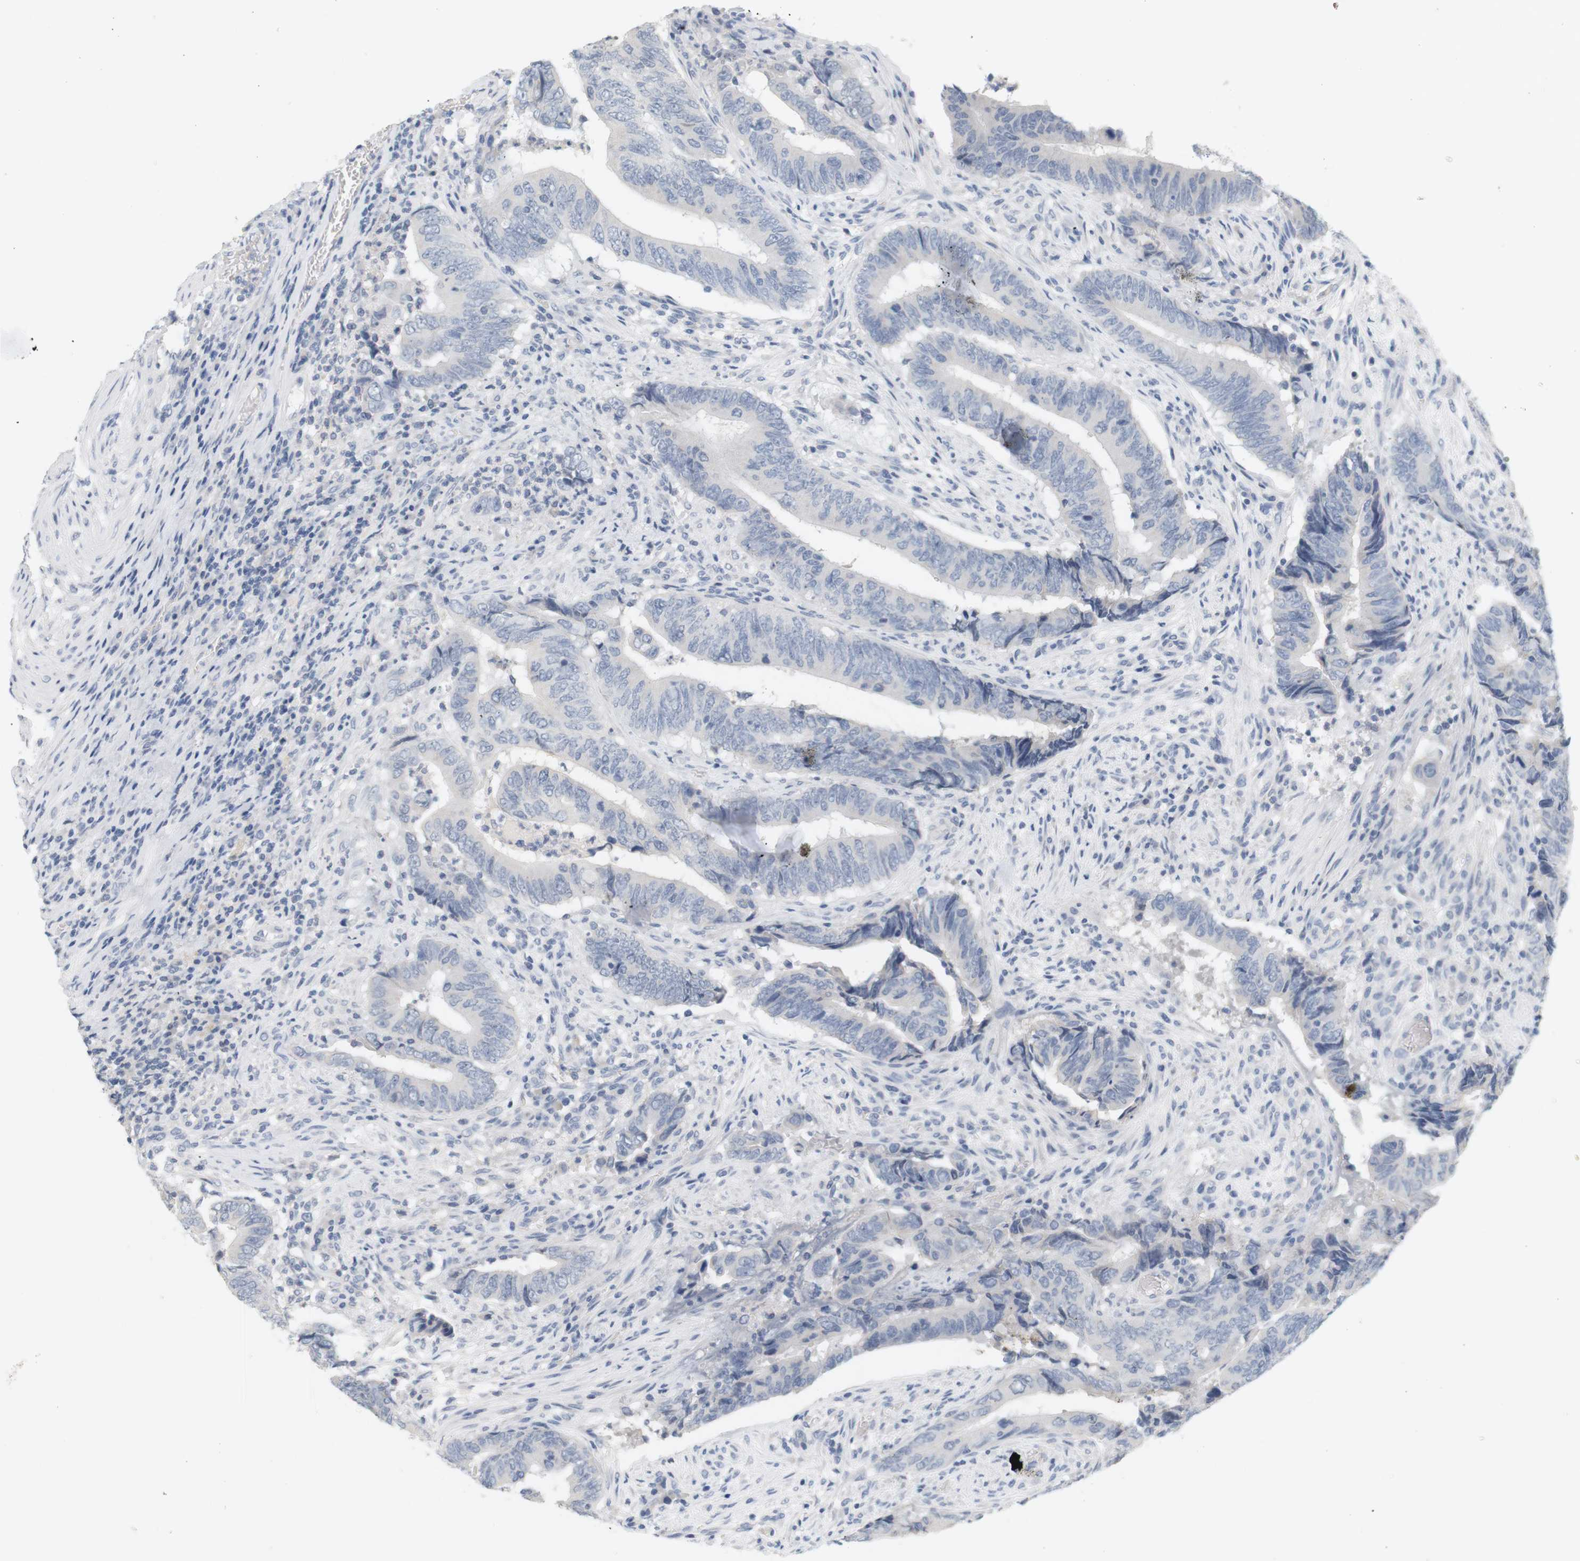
{"staining": {"intensity": "negative", "quantity": "none", "location": "none"}, "tissue": "colorectal cancer", "cell_type": "Tumor cells", "image_type": "cancer", "snomed": [{"axis": "morphology", "description": "Normal tissue, NOS"}, {"axis": "morphology", "description": "Adenocarcinoma, NOS"}, {"axis": "topography", "description": "Colon"}], "caption": "Colorectal adenocarcinoma was stained to show a protein in brown. There is no significant expression in tumor cells.", "gene": "OPRM1", "patient": {"sex": "male", "age": 56}}